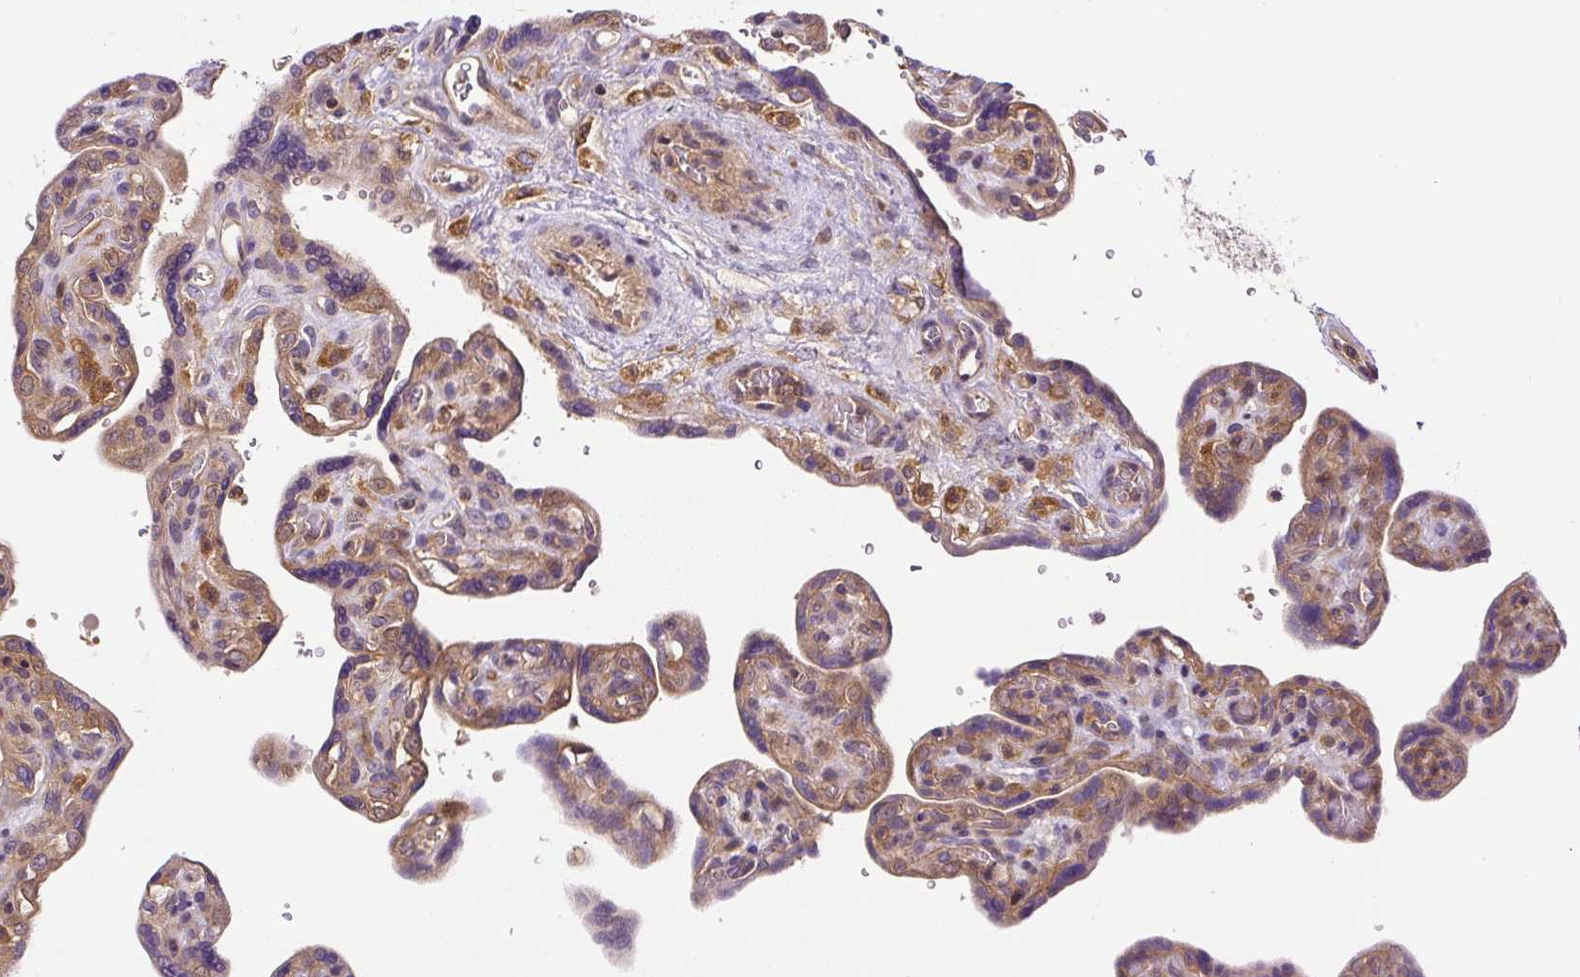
{"staining": {"intensity": "moderate", "quantity": ">75%", "location": "cytoplasmic/membranous"}, "tissue": "placenta", "cell_type": "Decidual cells", "image_type": "normal", "snomed": [{"axis": "morphology", "description": "Normal tissue, NOS"}, {"axis": "topography", "description": "Placenta"}], "caption": "This is a photomicrograph of immunohistochemistry staining of normal placenta, which shows moderate staining in the cytoplasmic/membranous of decidual cells.", "gene": "CCDC28A", "patient": {"sex": "female", "age": 39}}